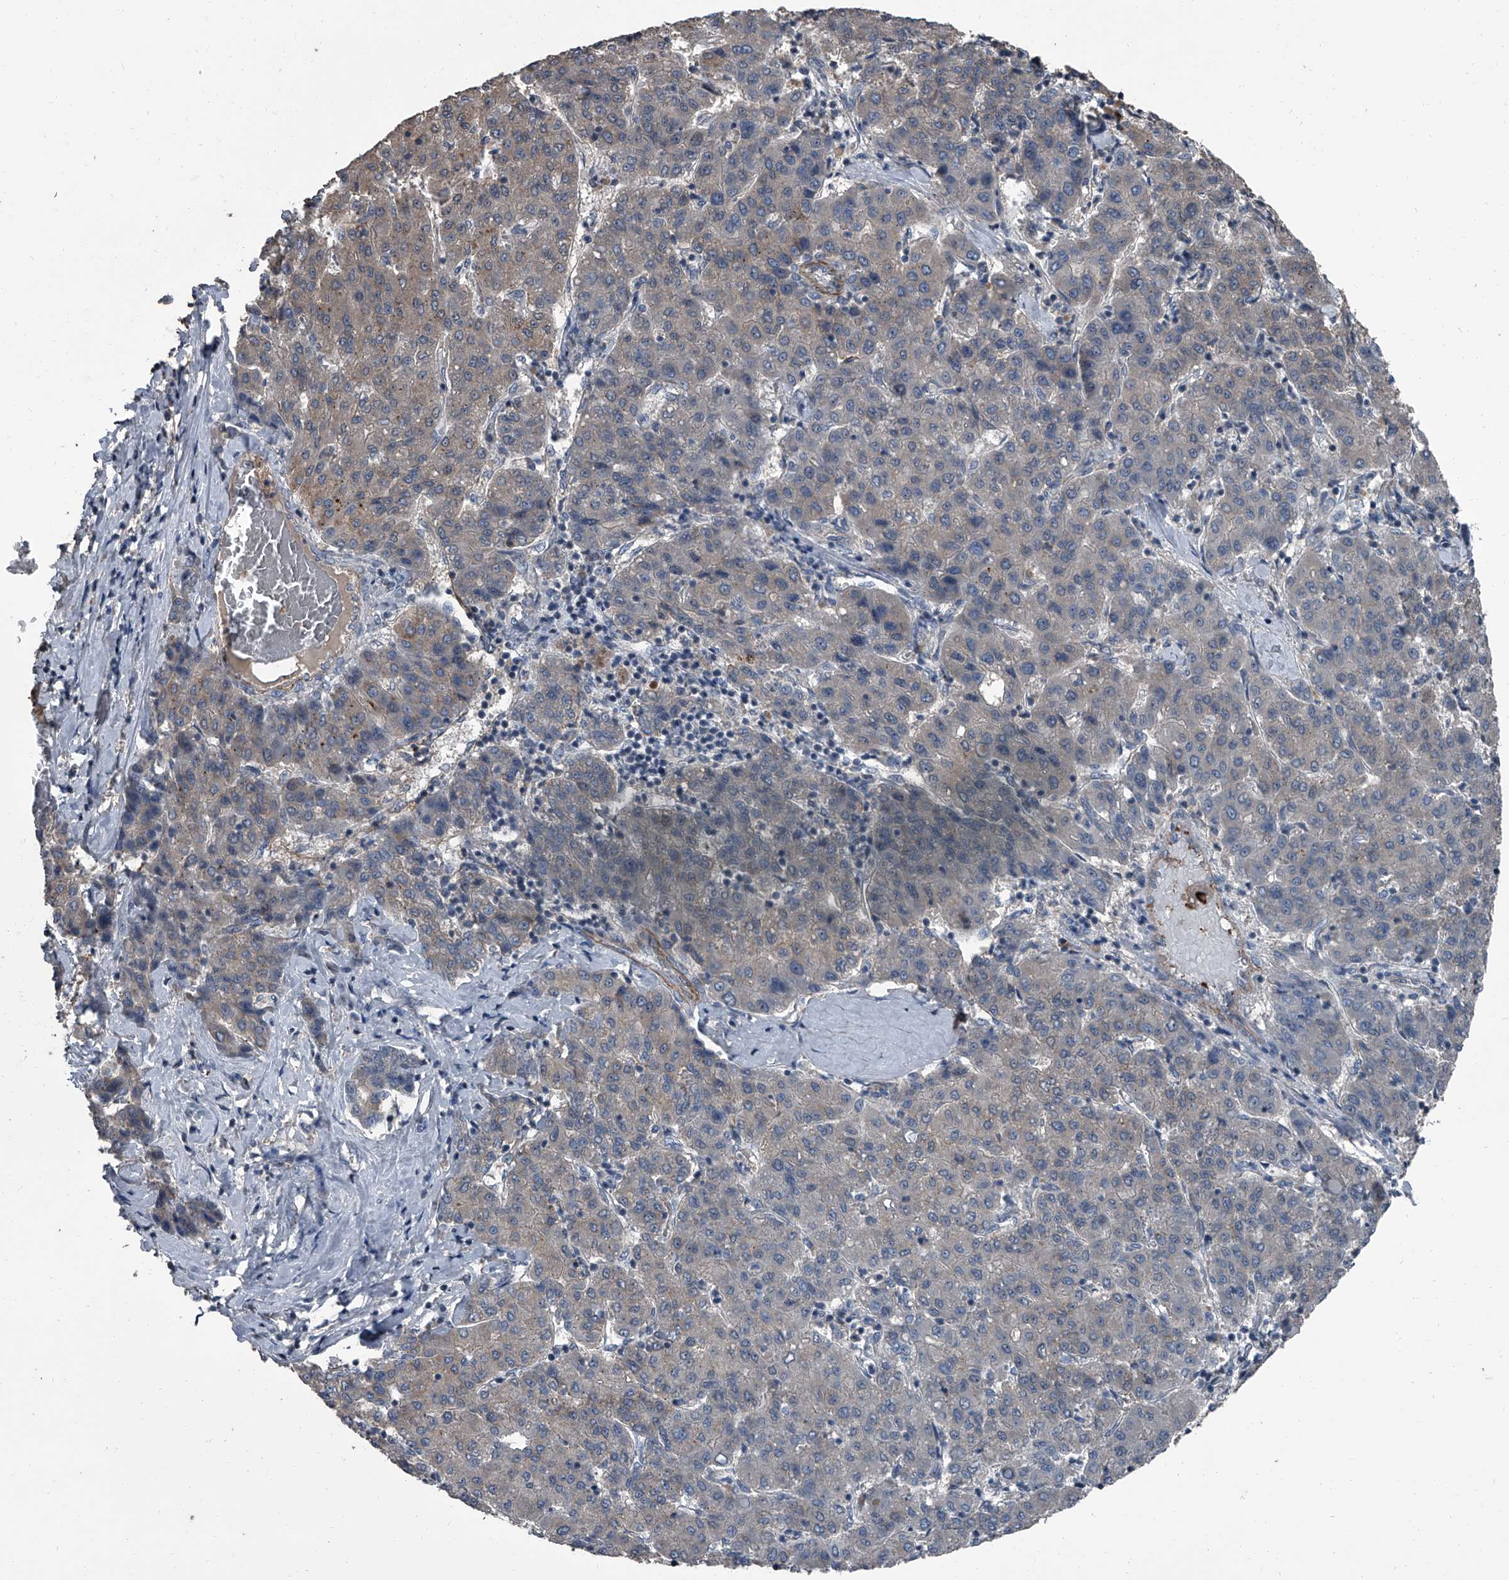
{"staining": {"intensity": "weak", "quantity": "<25%", "location": "cytoplasmic/membranous"}, "tissue": "liver cancer", "cell_type": "Tumor cells", "image_type": "cancer", "snomed": [{"axis": "morphology", "description": "Carcinoma, Hepatocellular, NOS"}, {"axis": "topography", "description": "Liver"}], "caption": "This is an immunohistochemistry (IHC) micrograph of liver cancer (hepatocellular carcinoma). There is no staining in tumor cells.", "gene": "OARD1", "patient": {"sex": "male", "age": 65}}